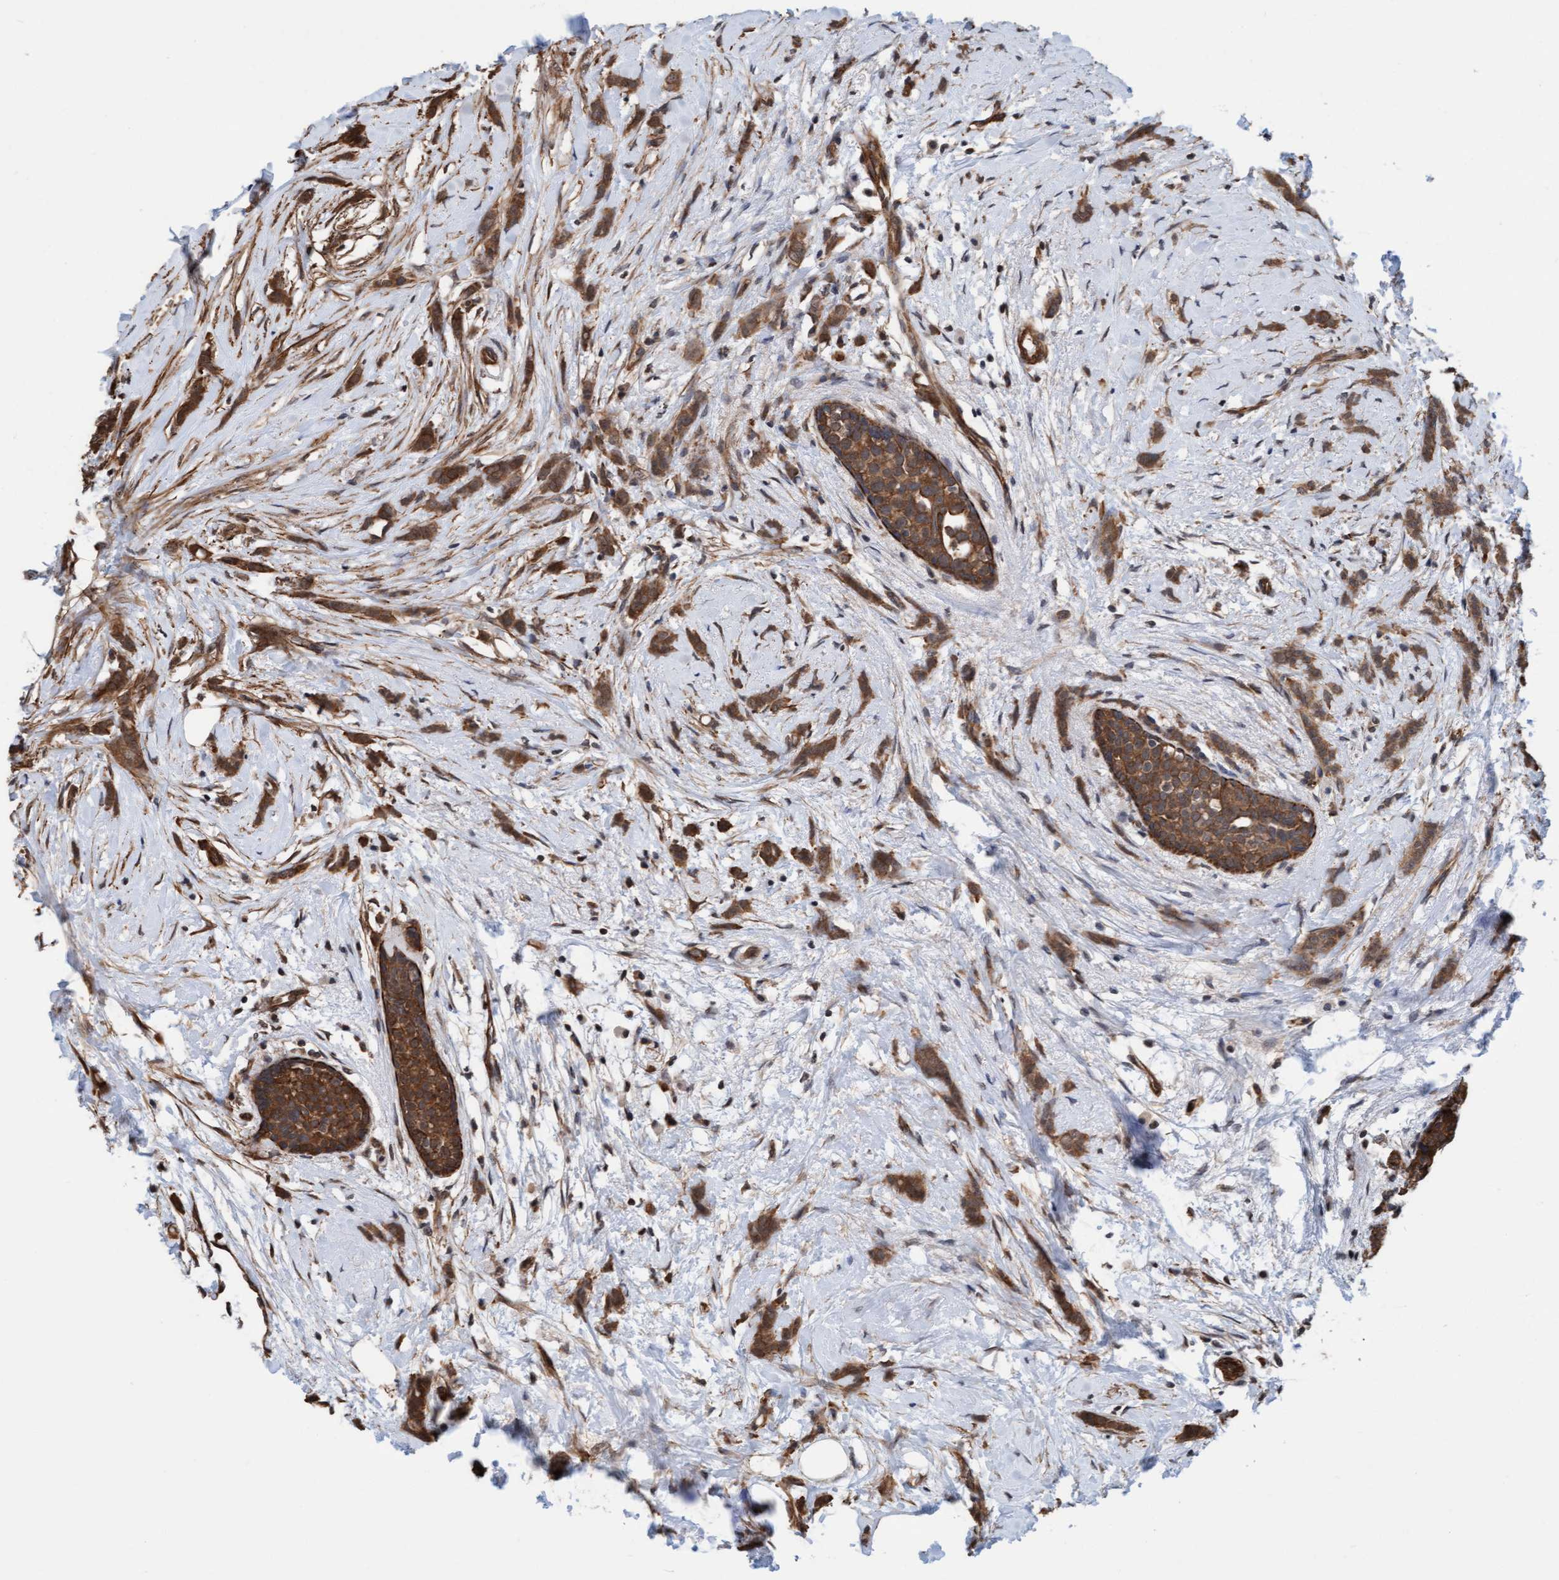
{"staining": {"intensity": "moderate", "quantity": ">75%", "location": "cytoplasmic/membranous"}, "tissue": "breast cancer", "cell_type": "Tumor cells", "image_type": "cancer", "snomed": [{"axis": "morphology", "description": "Lobular carcinoma, in situ"}, {"axis": "morphology", "description": "Lobular carcinoma"}, {"axis": "topography", "description": "Breast"}], "caption": "Lobular carcinoma (breast) stained with a brown dye reveals moderate cytoplasmic/membranous positive positivity in approximately >75% of tumor cells.", "gene": "STXBP4", "patient": {"sex": "female", "age": 41}}